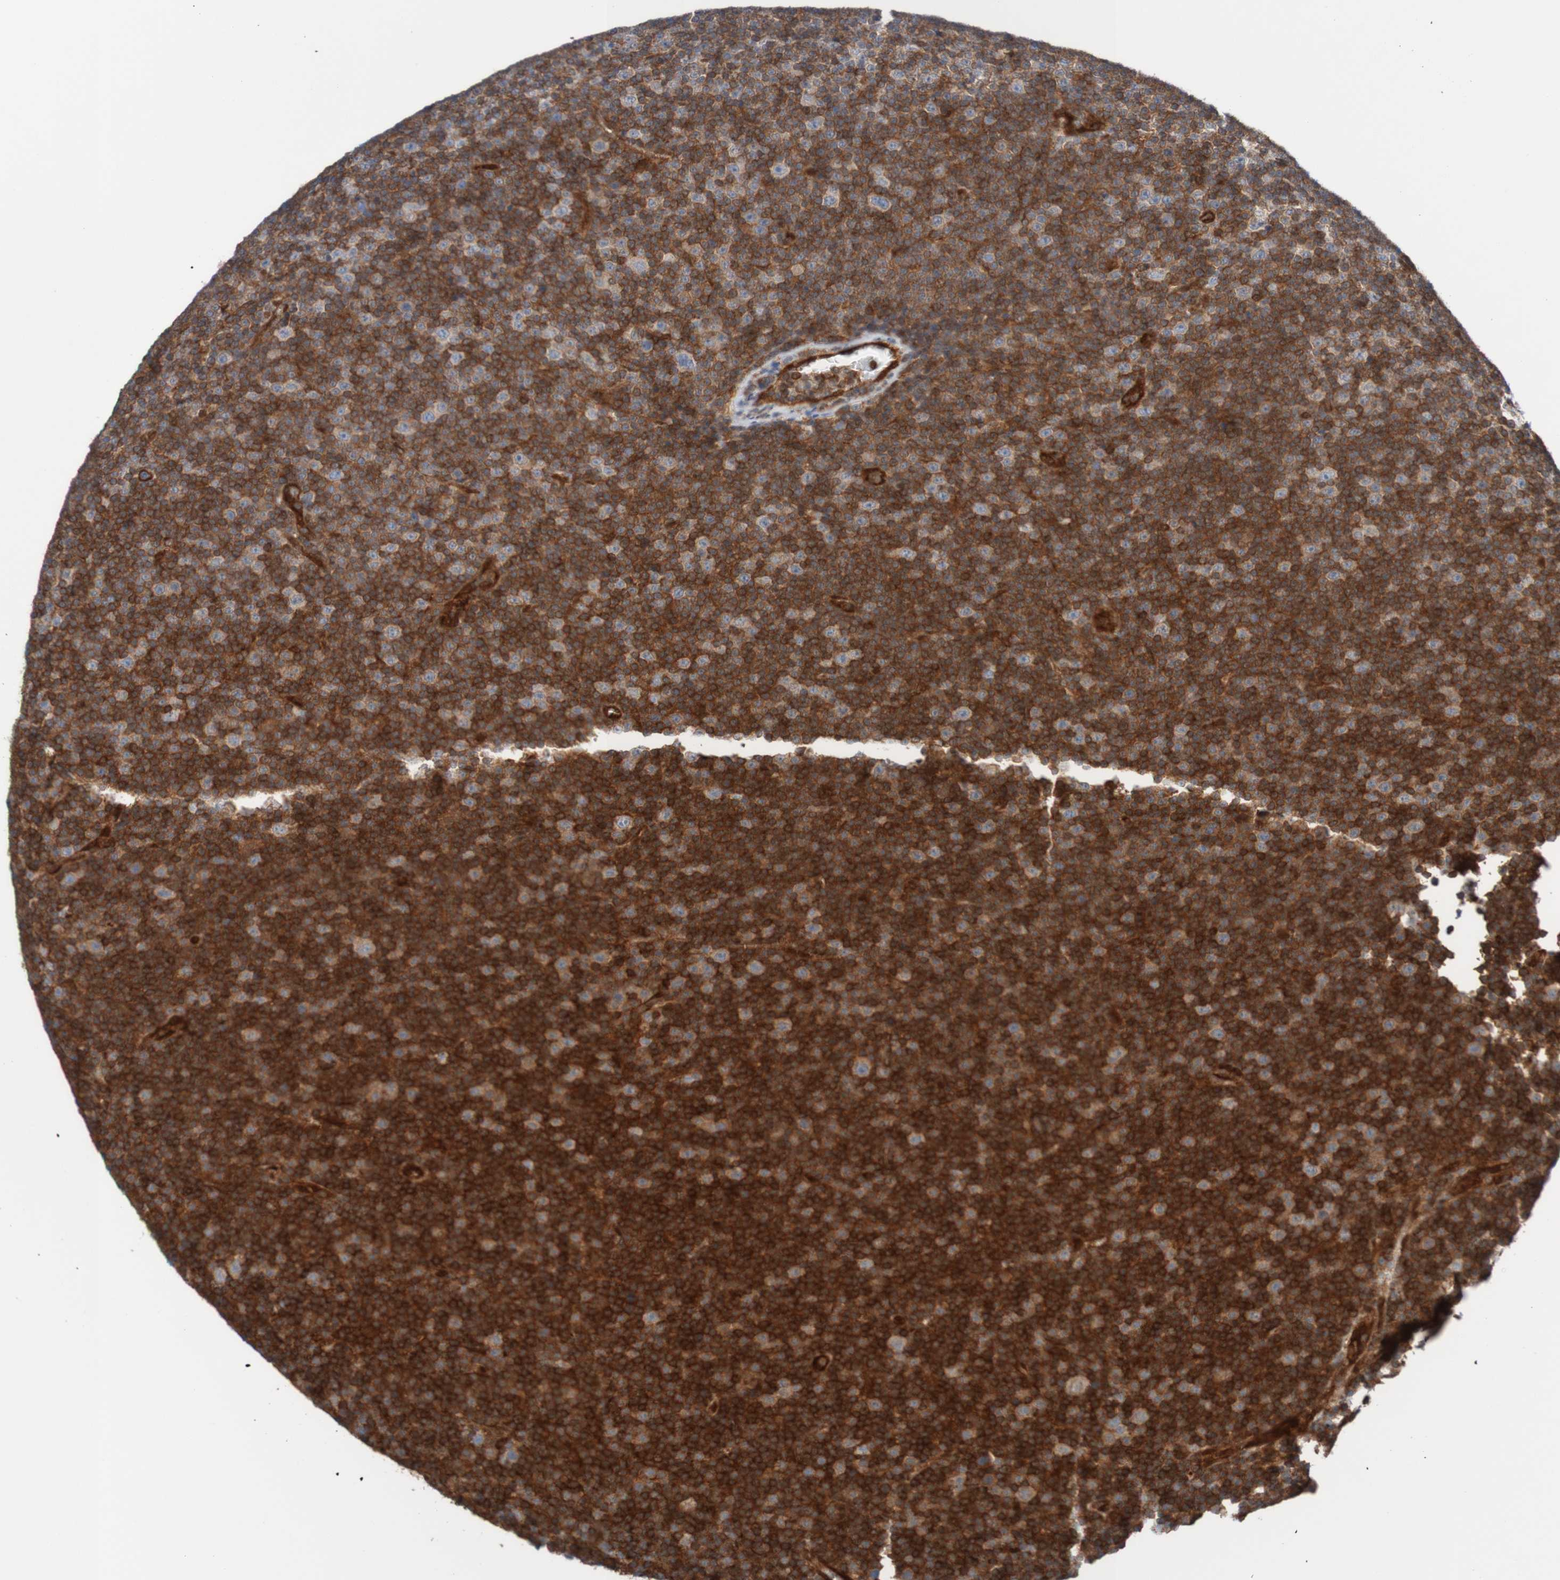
{"staining": {"intensity": "strong", "quantity": ">75%", "location": "cytoplasmic/membranous"}, "tissue": "lymphoma", "cell_type": "Tumor cells", "image_type": "cancer", "snomed": [{"axis": "morphology", "description": "Malignant lymphoma, non-Hodgkin's type, Low grade"}, {"axis": "topography", "description": "Lymph node"}], "caption": "Strong cytoplasmic/membranous protein staining is seen in approximately >75% of tumor cells in low-grade malignant lymphoma, non-Hodgkin's type.", "gene": "RIGI", "patient": {"sex": "female", "age": 67}}